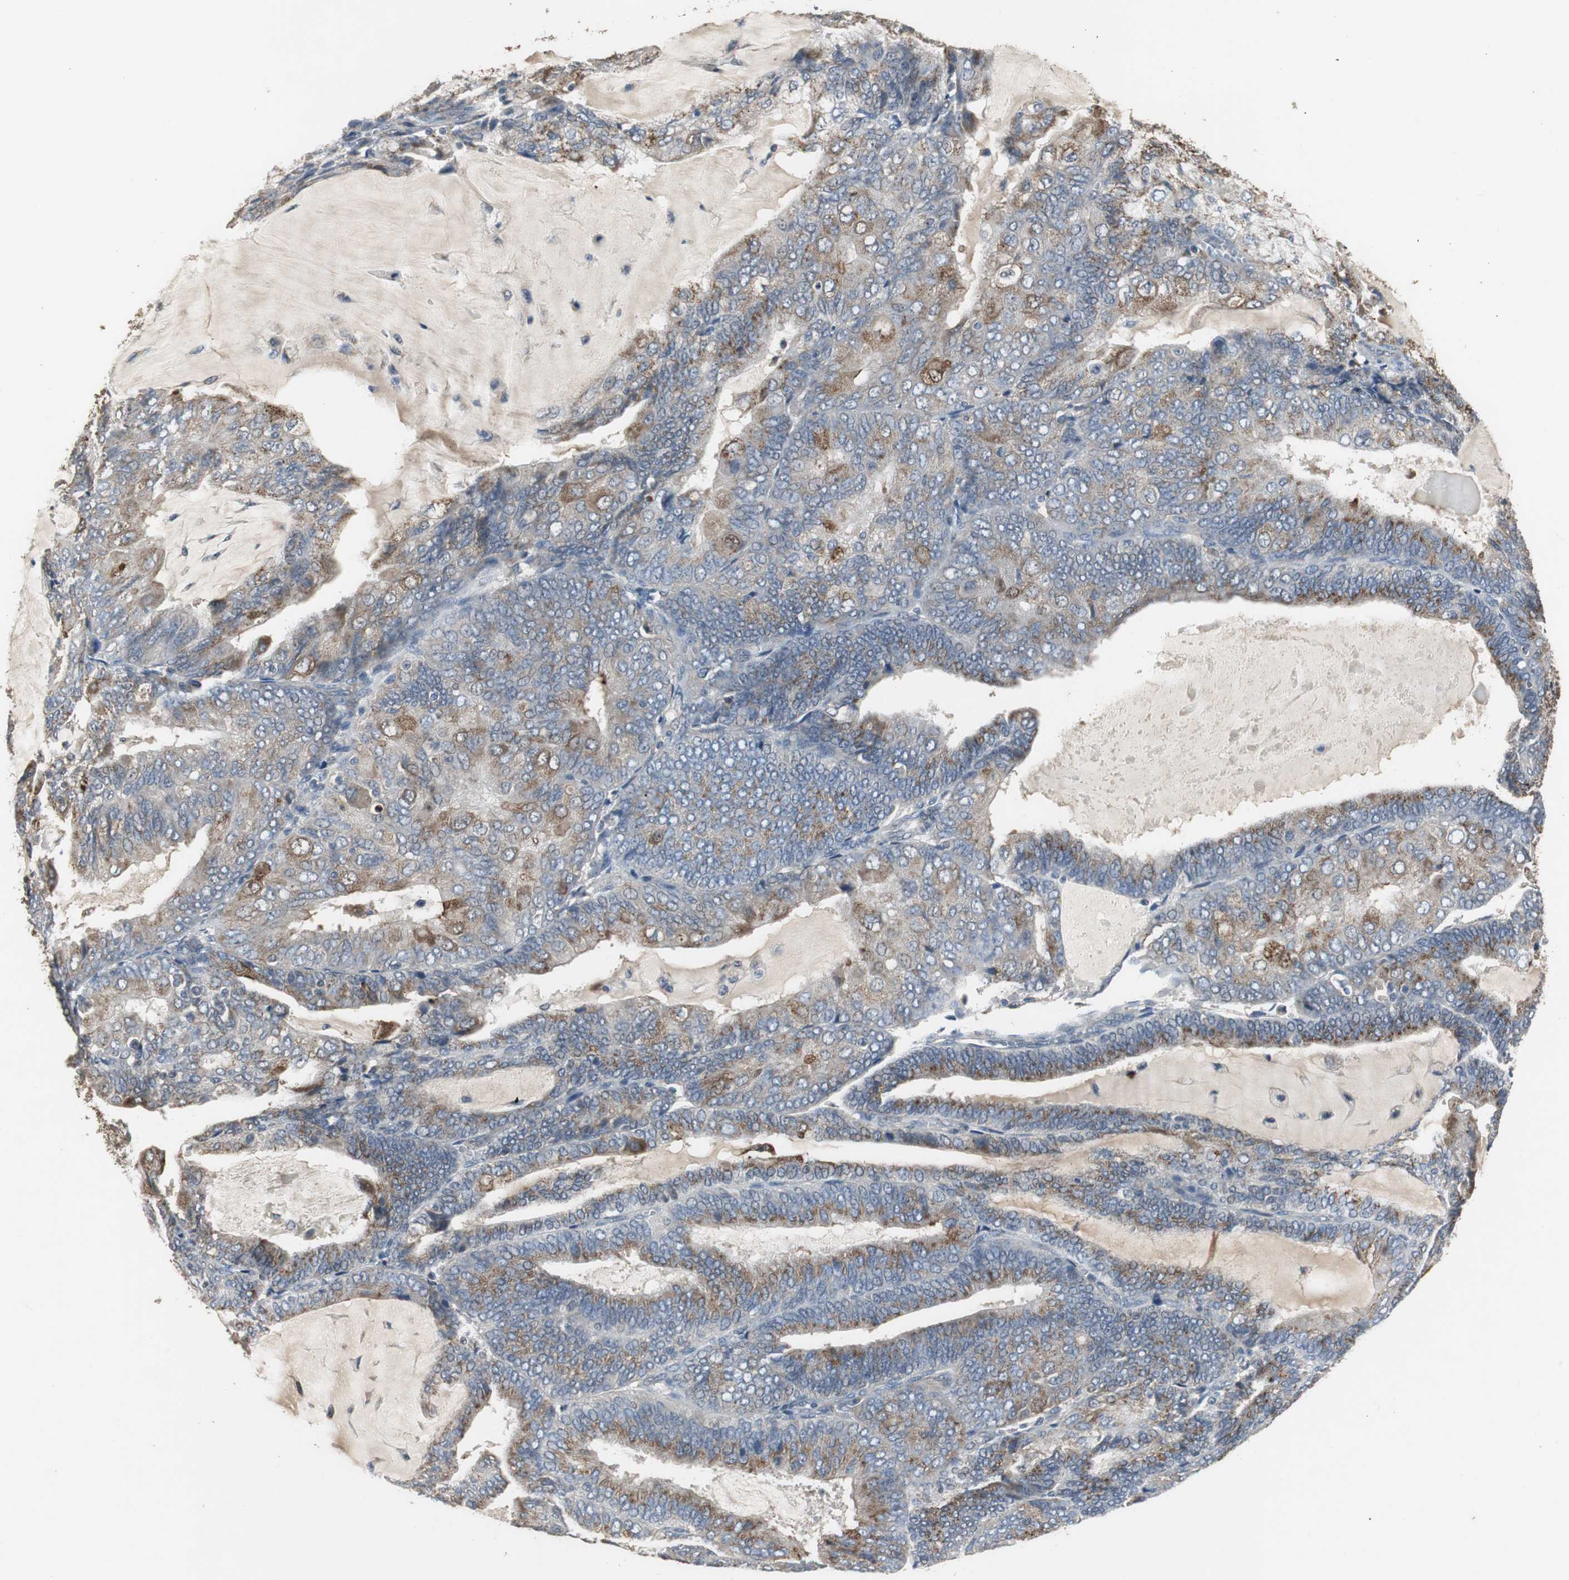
{"staining": {"intensity": "moderate", "quantity": "25%-75%", "location": "cytoplasmic/membranous"}, "tissue": "endometrial cancer", "cell_type": "Tumor cells", "image_type": "cancer", "snomed": [{"axis": "morphology", "description": "Adenocarcinoma, NOS"}, {"axis": "topography", "description": "Endometrium"}], "caption": "Tumor cells reveal moderate cytoplasmic/membranous positivity in approximately 25%-75% of cells in endometrial cancer.", "gene": "JTB", "patient": {"sex": "female", "age": 81}}